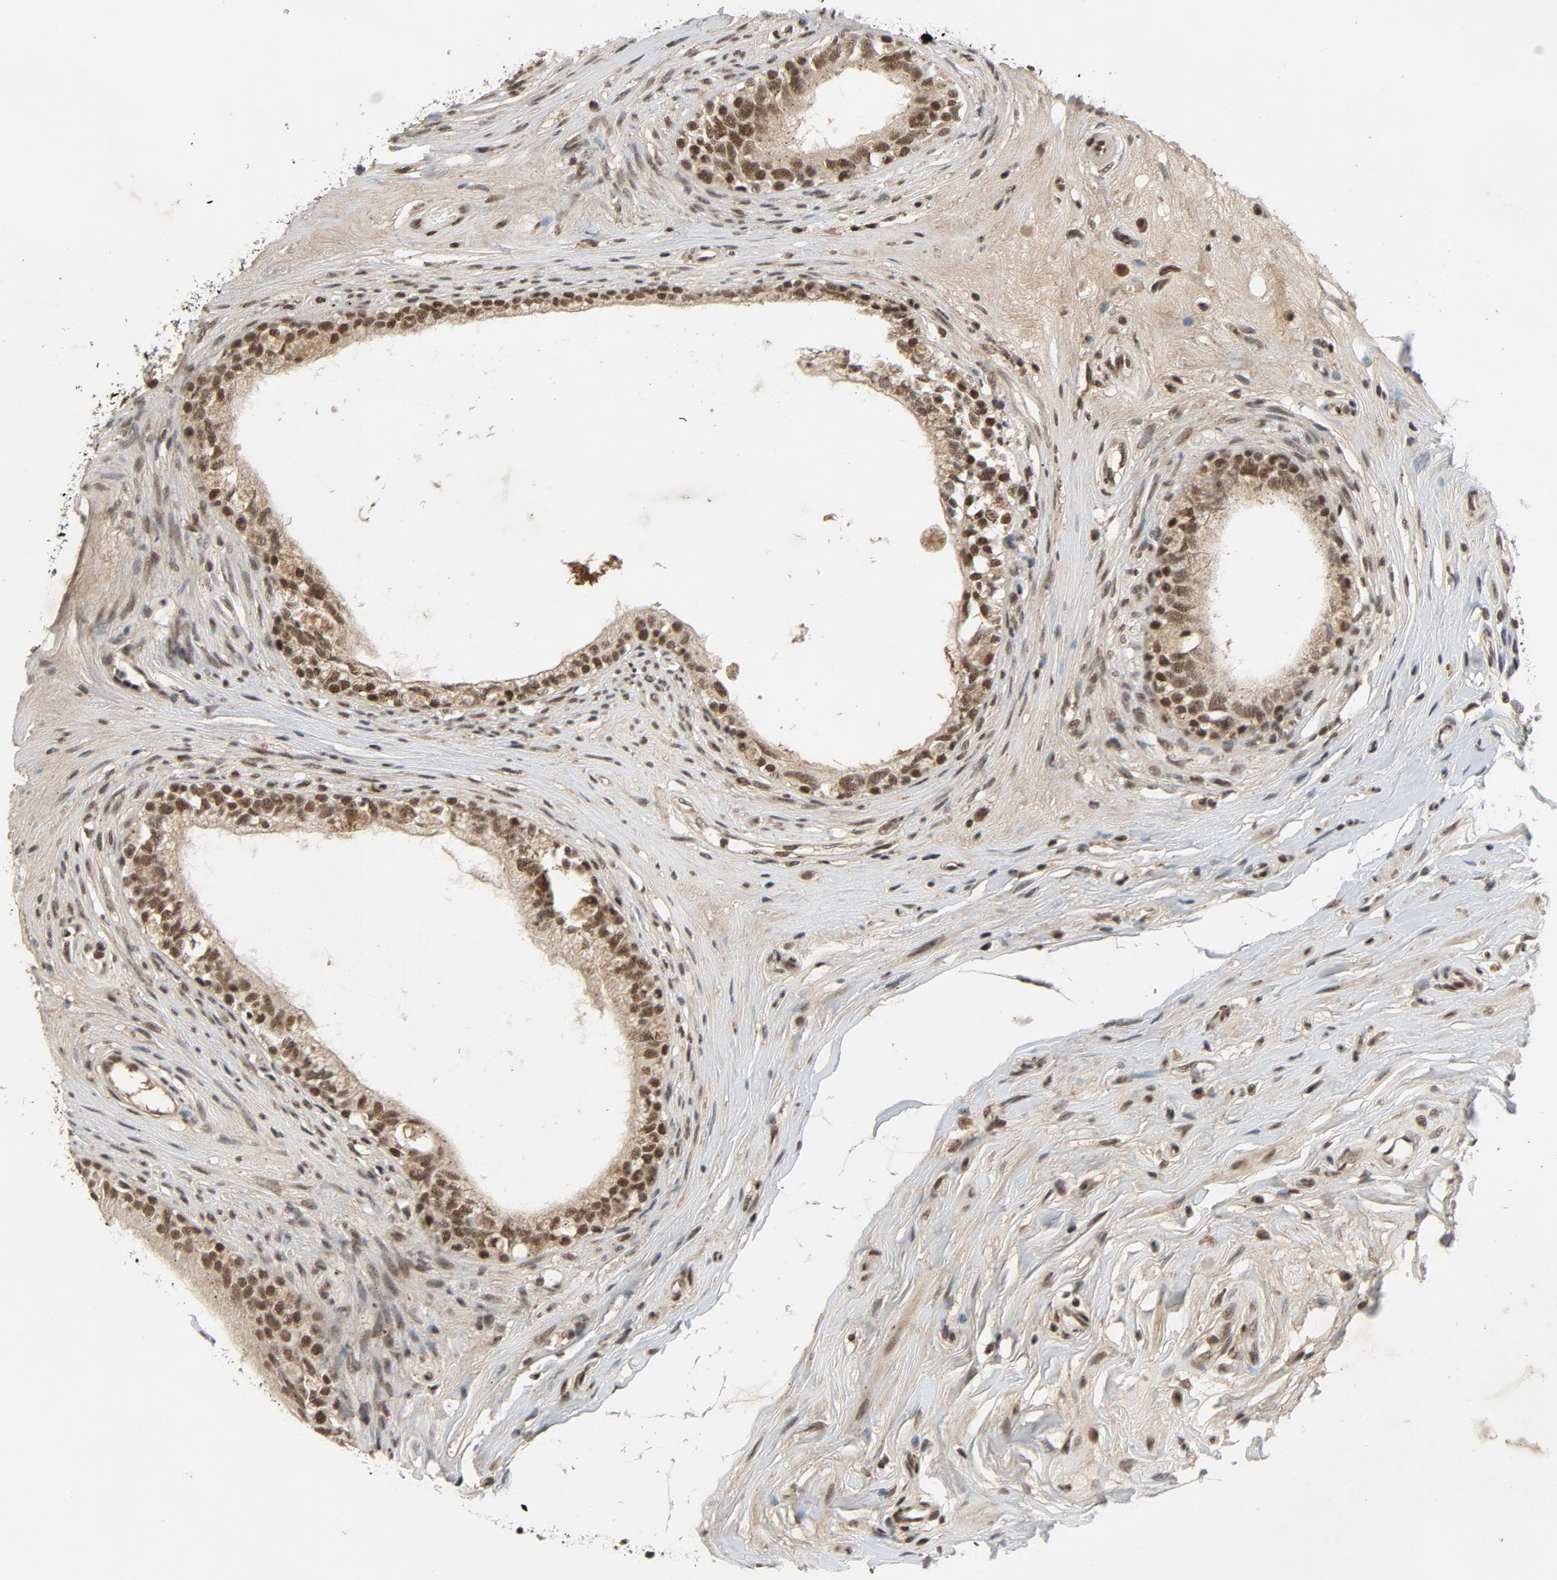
{"staining": {"intensity": "moderate", "quantity": ">75%", "location": "nuclear"}, "tissue": "epididymis", "cell_type": "Glandular cells", "image_type": "normal", "snomed": [{"axis": "morphology", "description": "Normal tissue, NOS"}, {"axis": "morphology", "description": "Inflammation, NOS"}, {"axis": "topography", "description": "Epididymis"}], "caption": "Epididymis stained with DAB (3,3'-diaminobenzidine) immunohistochemistry displays medium levels of moderate nuclear expression in about >75% of glandular cells.", "gene": "SMARCD1", "patient": {"sex": "male", "age": 84}}